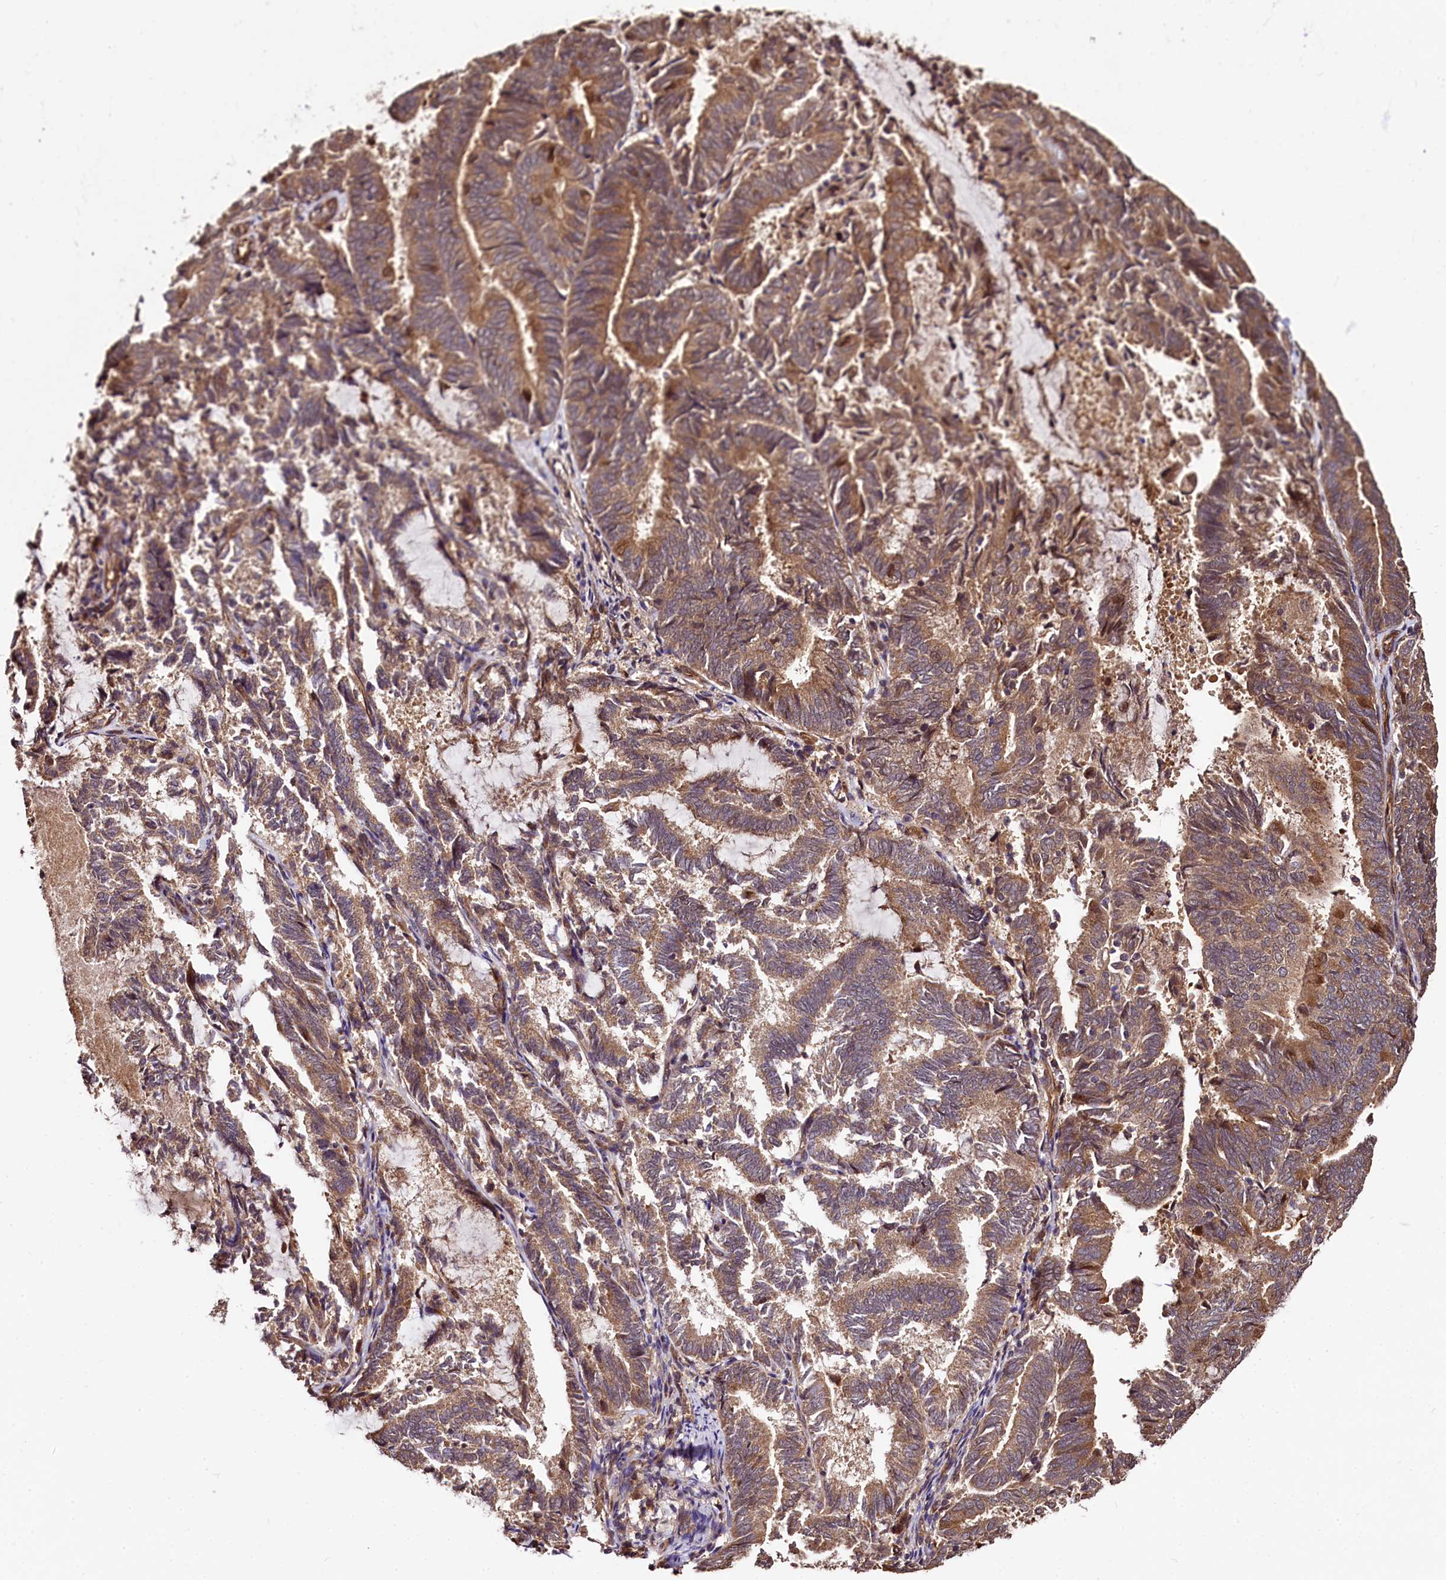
{"staining": {"intensity": "moderate", "quantity": ">75%", "location": "cytoplasmic/membranous"}, "tissue": "endometrial cancer", "cell_type": "Tumor cells", "image_type": "cancer", "snomed": [{"axis": "morphology", "description": "Adenocarcinoma, NOS"}, {"axis": "topography", "description": "Endometrium"}], "caption": "Endometrial cancer (adenocarcinoma) was stained to show a protein in brown. There is medium levels of moderate cytoplasmic/membranous expression in about >75% of tumor cells. (DAB (3,3'-diaminobenzidine) = brown stain, brightfield microscopy at high magnification).", "gene": "TBCEL", "patient": {"sex": "female", "age": 80}}